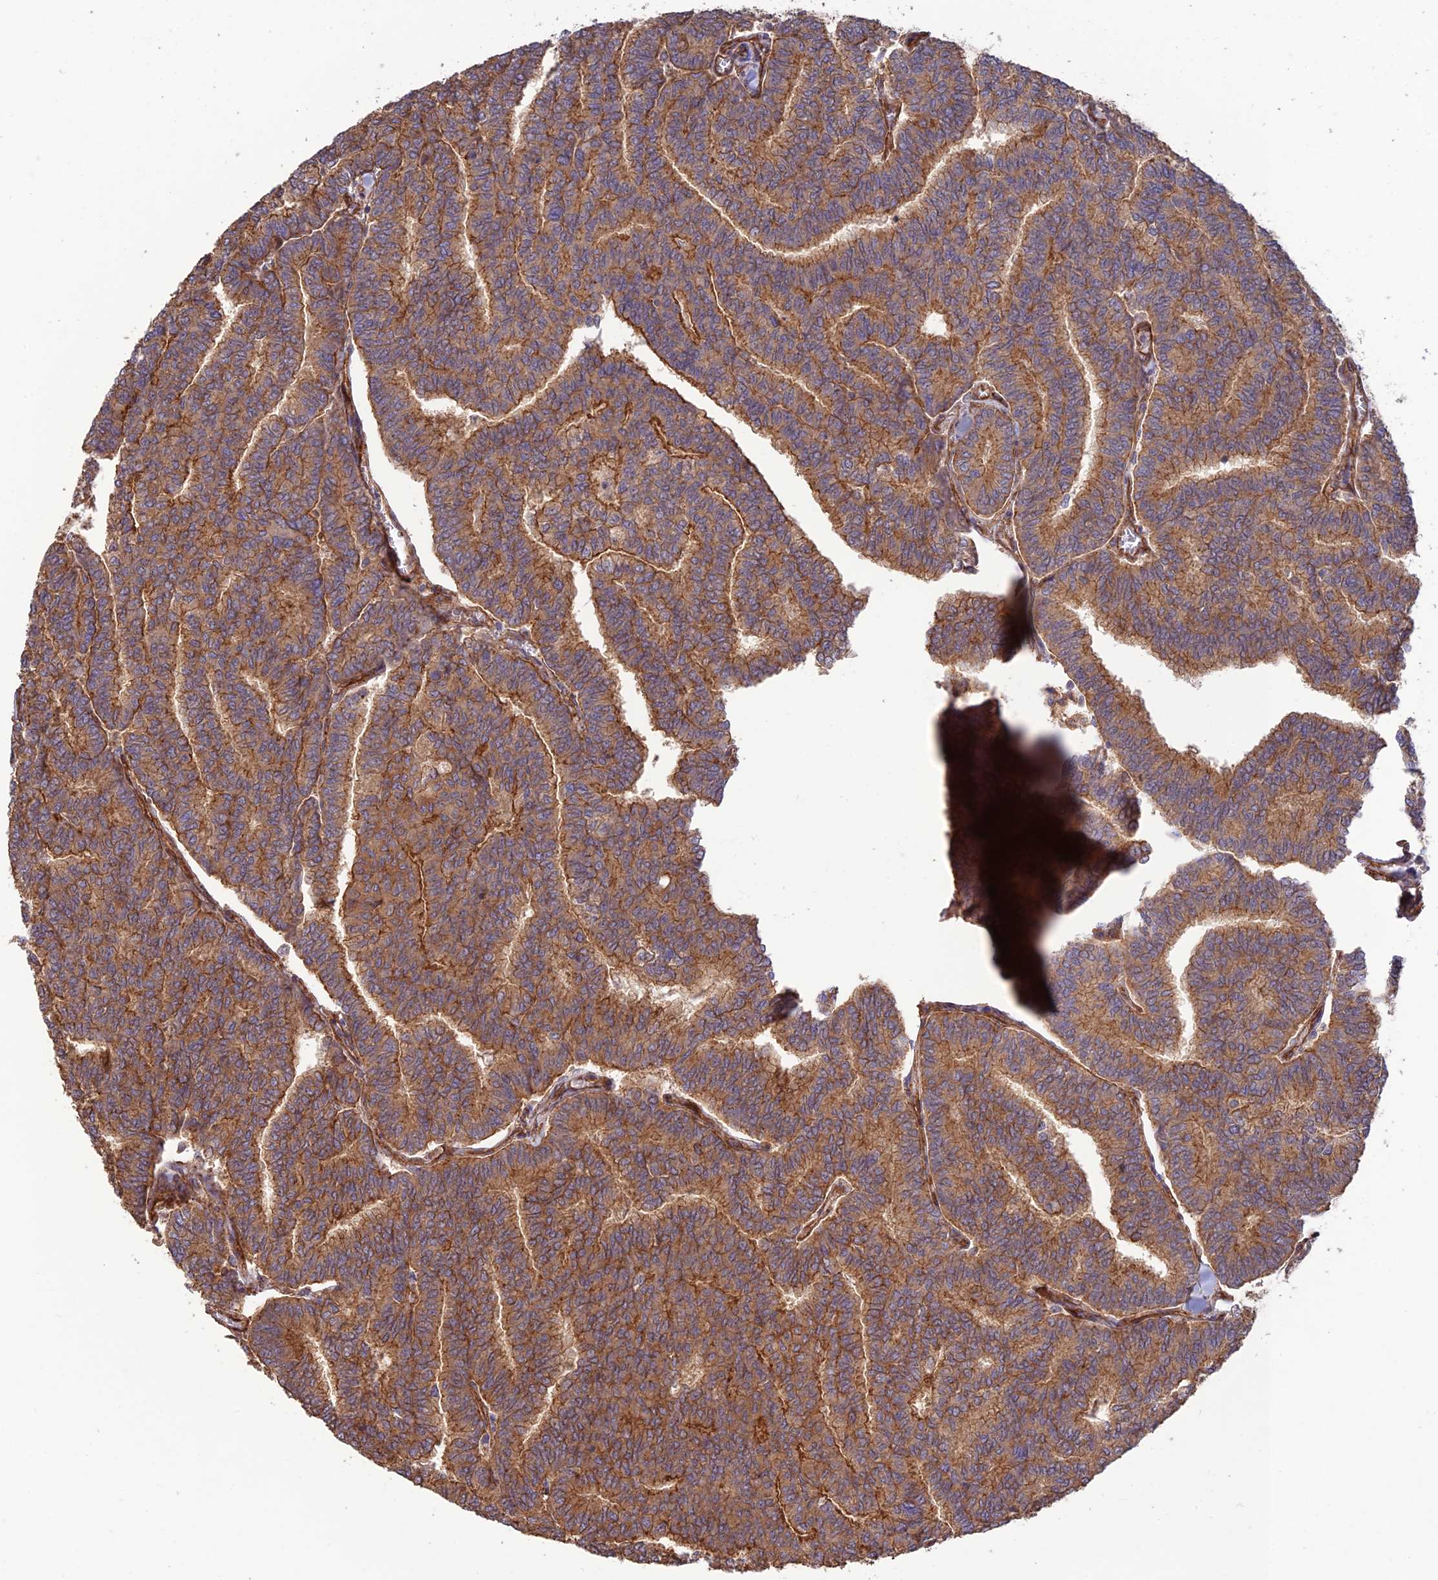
{"staining": {"intensity": "moderate", "quantity": ">75%", "location": "cytoplasmic/membranous"}, "tissue": "thyroid cancer", "cell_type": "Tumor cells", "image_type": "cancer", "snomed": [{"axis": "morphology", "description": "Papillary adenocarcinoma, NOS"}, {"axis": "topography", "description": "Thyroid gland"}], "caption": "Thyroid papillary adenocarcinoma stained for a protein exhibits moderate cytoplasmic/membranous positivity in tumor cells.", "gene": "HOMER2", "patient": {"sex": "female", "age": 35}}